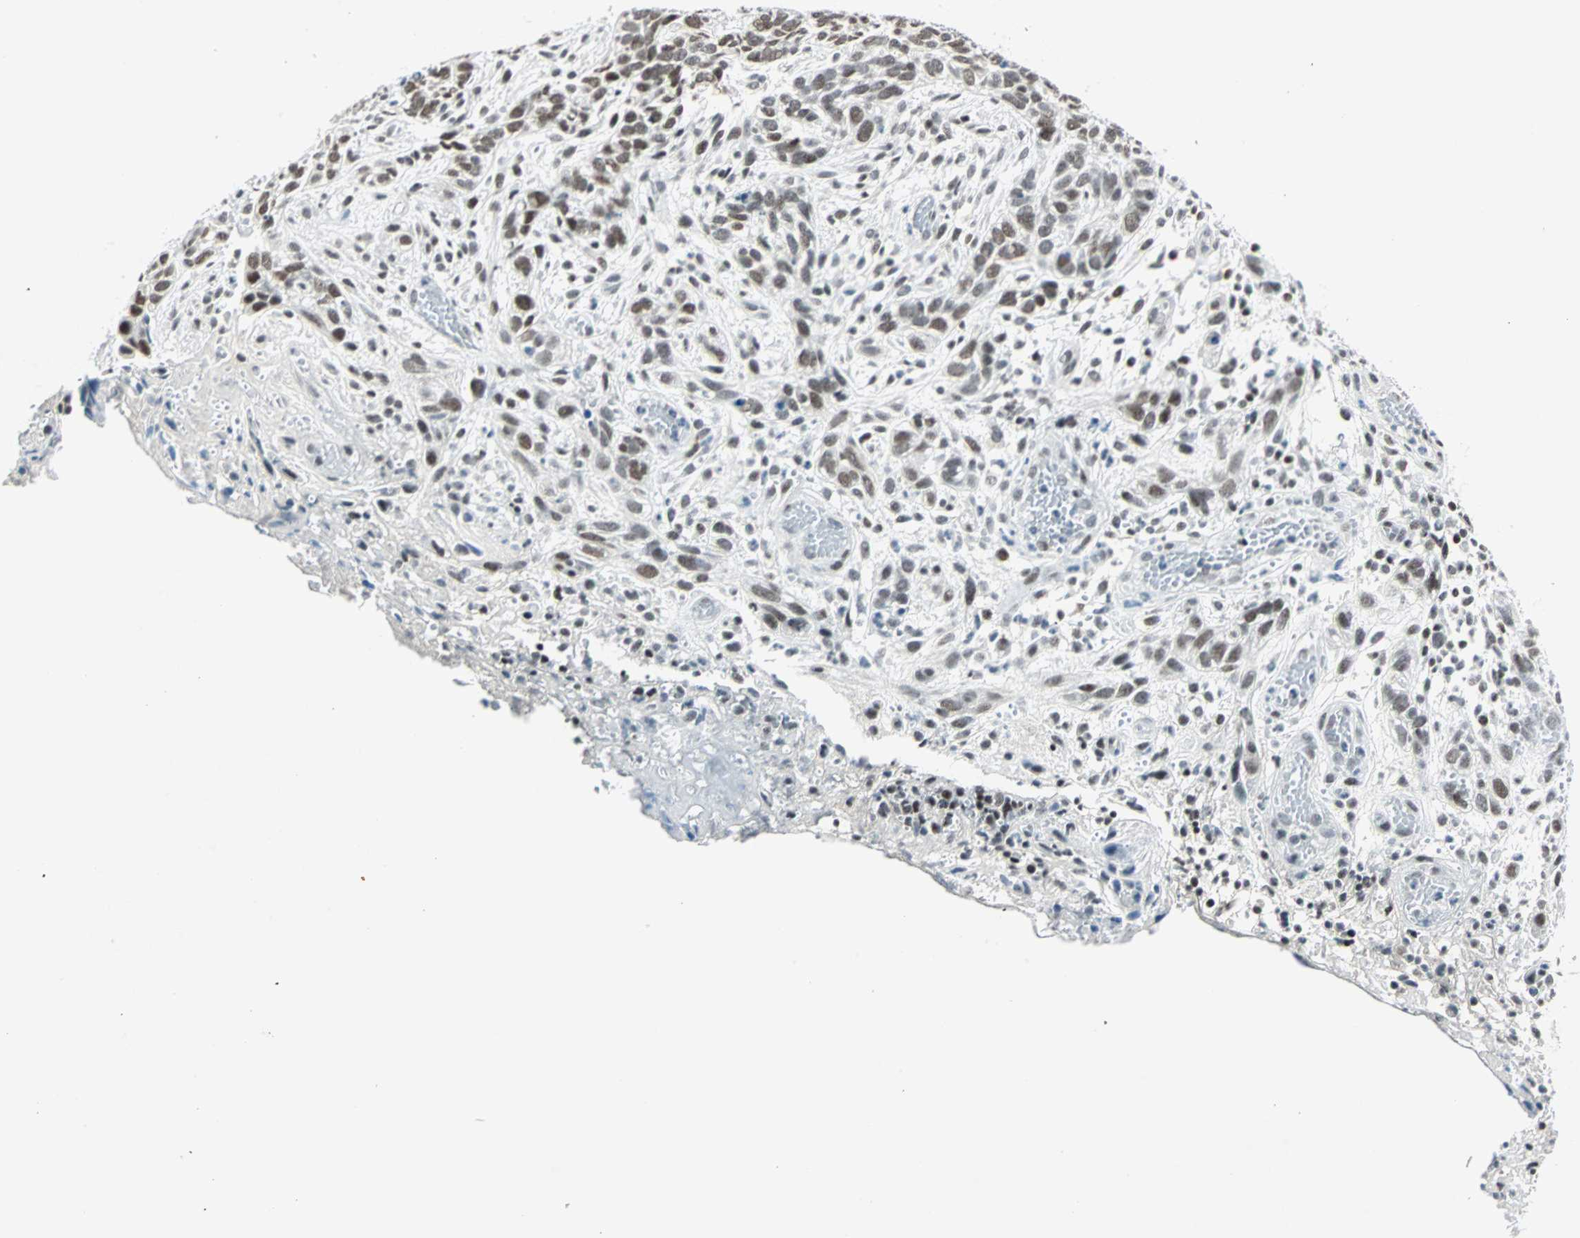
{"staining": {"intensity": "moderate", "quantity": "25%-75%", "location": "nuclear"}, "tissue": "skin cancer", "cell_type": "Tumor cells", "image_type": "cancer", "snomed": [{"axis": "morphology", "description": "Basal cell carcinoma"}, {"axis": "topography", "description": "Skin"}], "caption": "Skin cancer was stained to show a protein in brown. There is medium levels of moderate nuclear expression in approximately 25%-75% of tumor cells.", "gene": "SIN3A", "patient": {"sex": "male", "age": 87}}